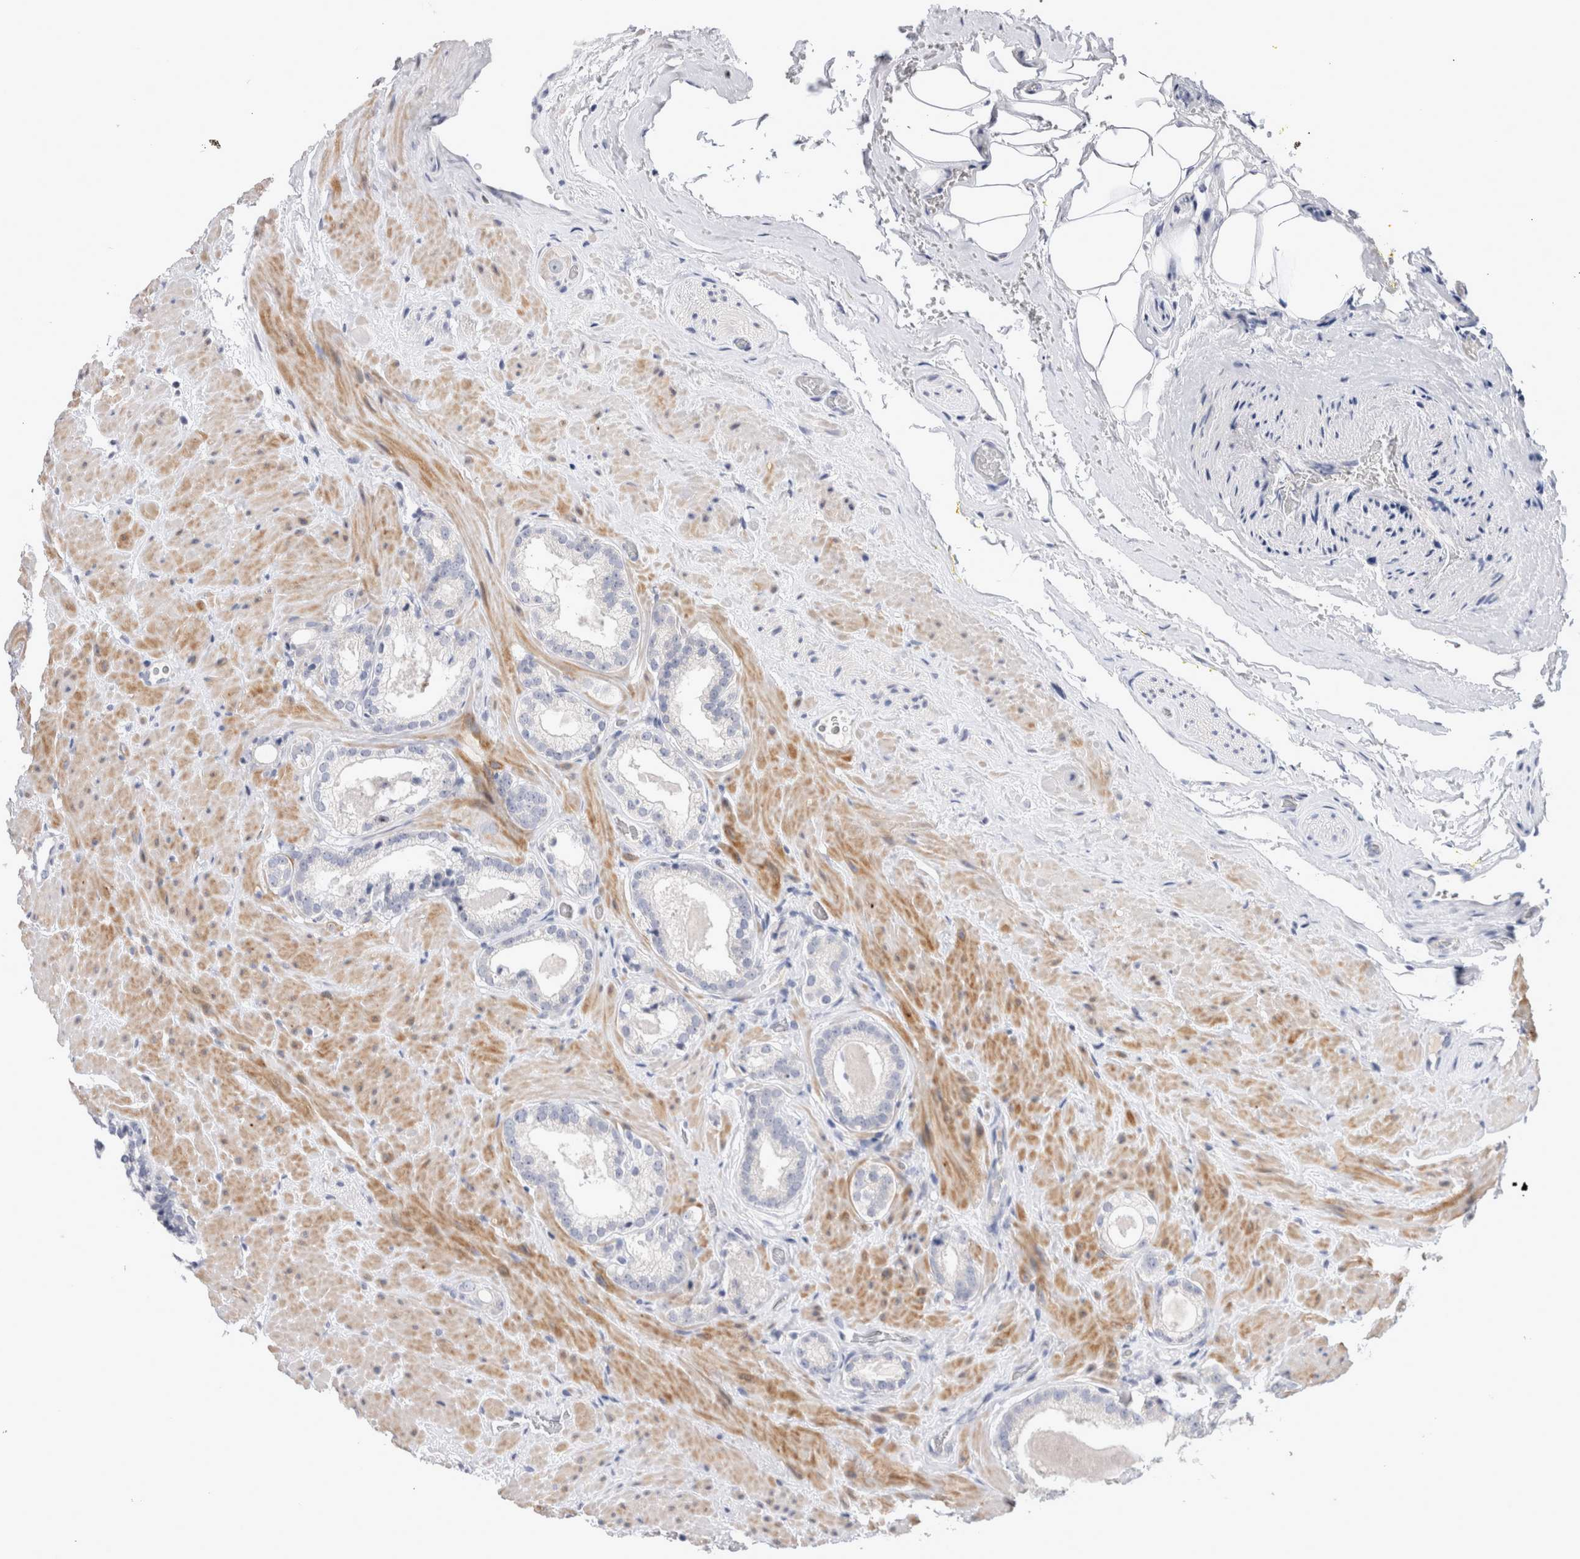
{"staining": {"intensity": "negative", "quantity": "none", "location": "none"}, "tissue": "prostate cancer", "cell_type": "Tumor cells", "image_type": "cancer", "snomed": [{"axis": "morphology", "description": "Adenocarcinoma, High grade"}, {"axis": "topography", "description": "Prostate"}], "caption": "Tumor cells are negative for brown protein staining in adenocarcinoma (high-grade) (prostate).", "gene": "CRYBG1", "patient": {"sex": "male", "age": 64}}